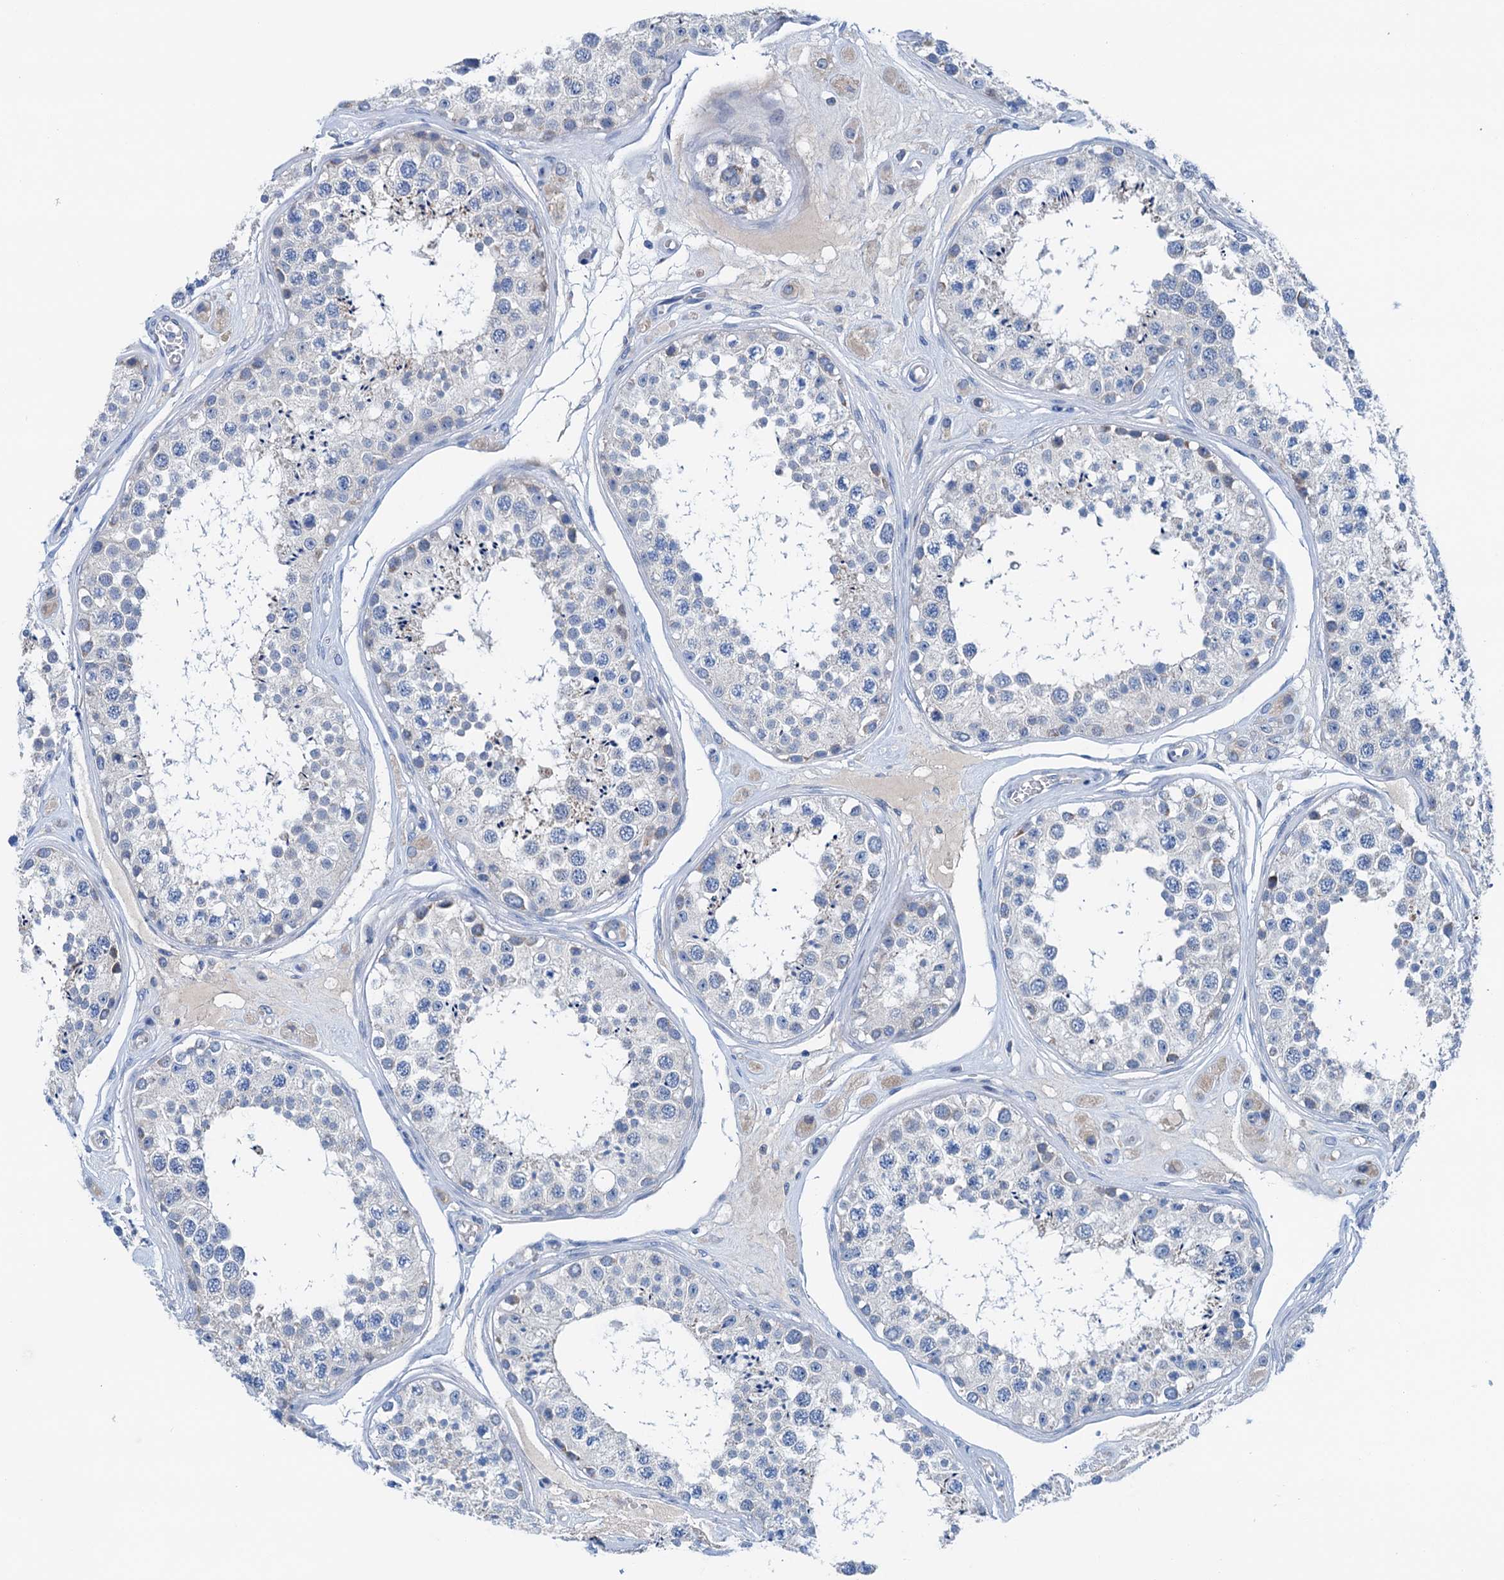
{"staining": {"intensity": "weak", "quantity": "<25%", "location": "cytoplasmic/membranous"}, "tissue": "testis", "cell_type": "Cells in seminiferous ducts", "image_type": "normal", "snomed": [{"axis": "morphology", "description": "Normal tissue, NOS"}, {"axis": "topography", "description": "Testis"}], "caption": "High power microscopy histopathology image of an immunohistochemistry (IHC) image of normal testis, revealing no significant staining in cells in seminiferous ducts. (DAB (3,3'-diaminobenzidine) IHC, high magnification).", "gene": "KNDC1", "patient": {"sex": "male", "age": 25}}